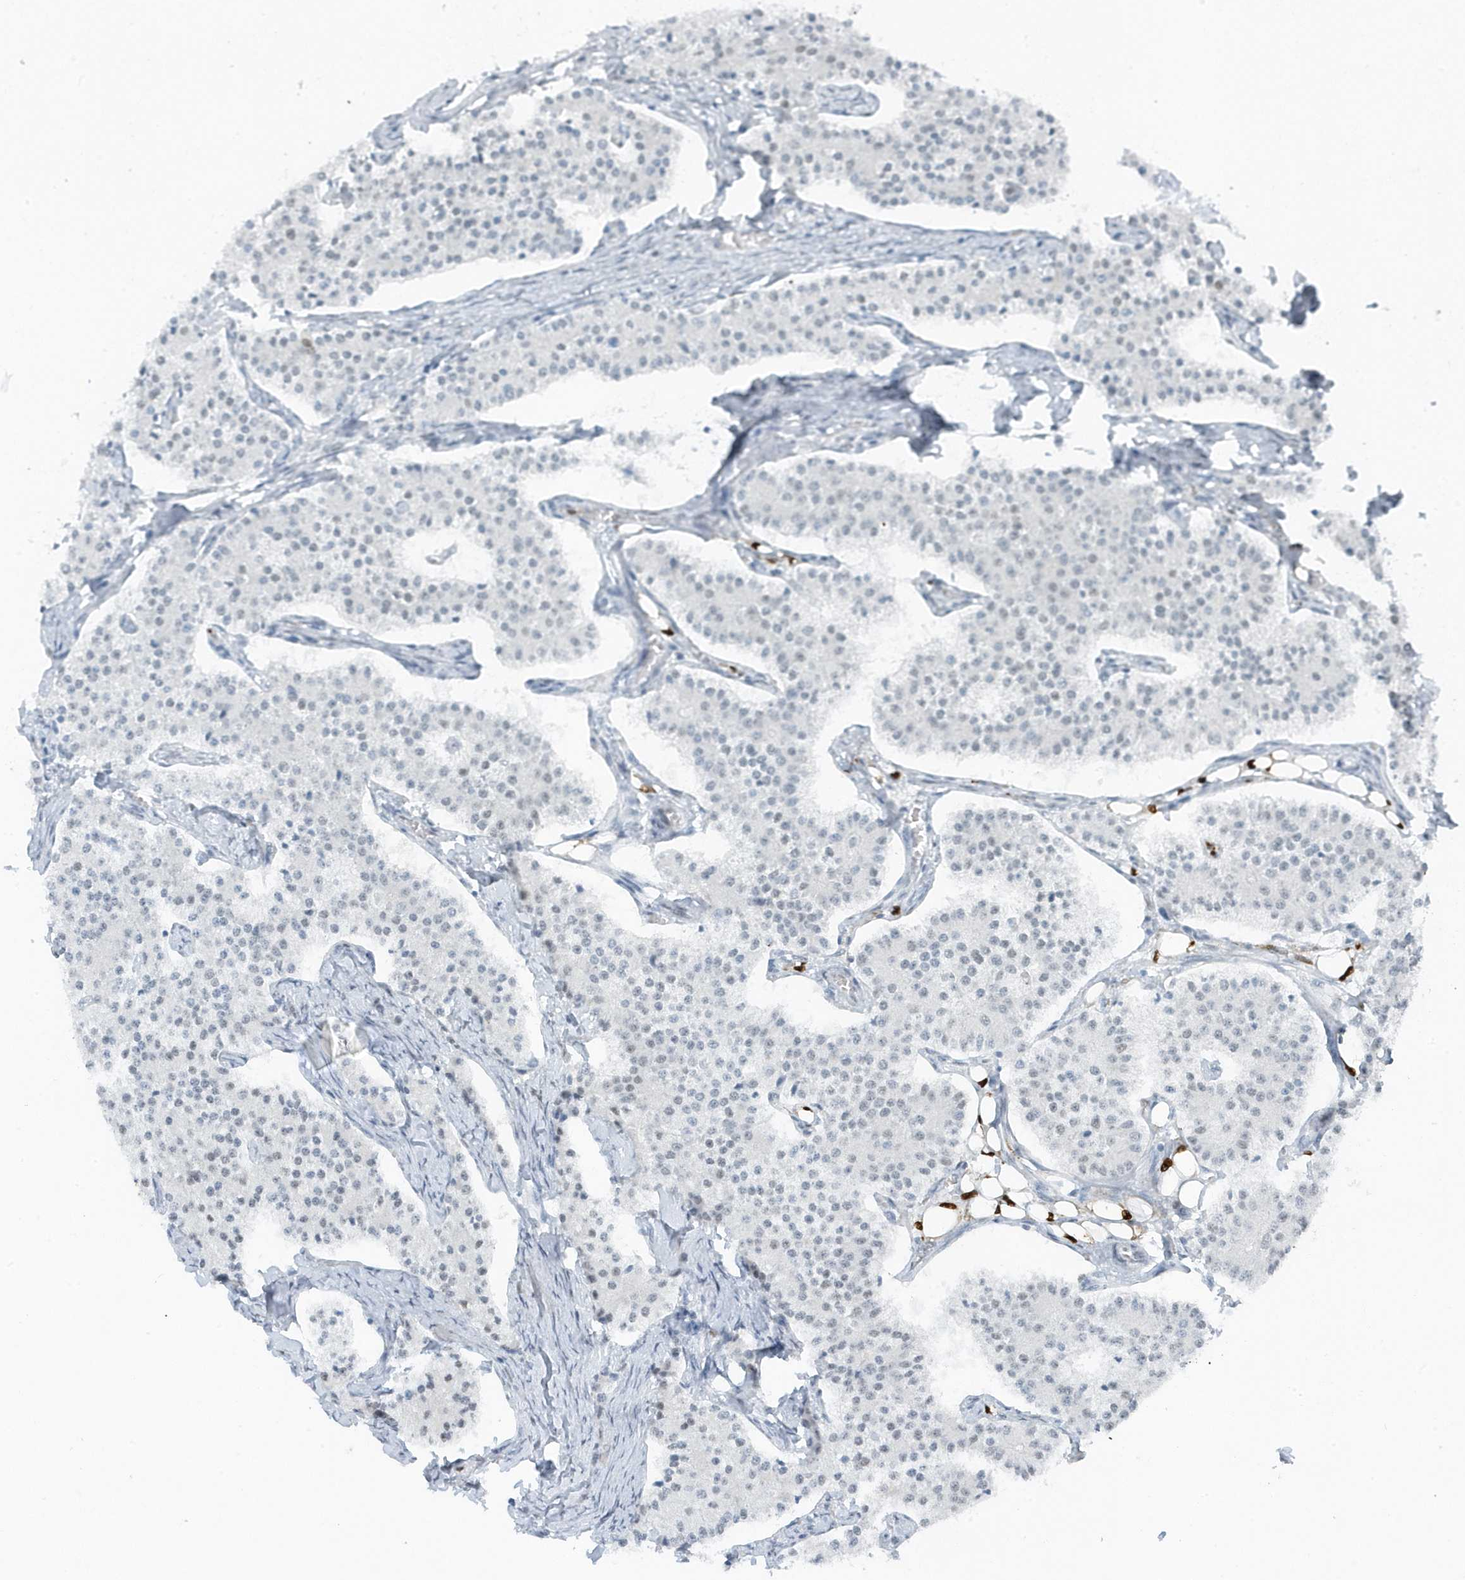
{"staining": {"intensity": "negative", "quantity": "none", "location": "none"}, "tissue": "carcinoid", "cell_type": "Tumor cells", "image_type": "cancer", "snomed": [{"axis": "morphology", "description": "Carcinoid, malignant, NOS"}, {"axis": "topography", "description": "Colon"}], "caption": "There is no significant positivity in tumor cells of malignant carcinoid.", "gene": "SMIM34", "patient": {"sex": "female", "age": 52}}